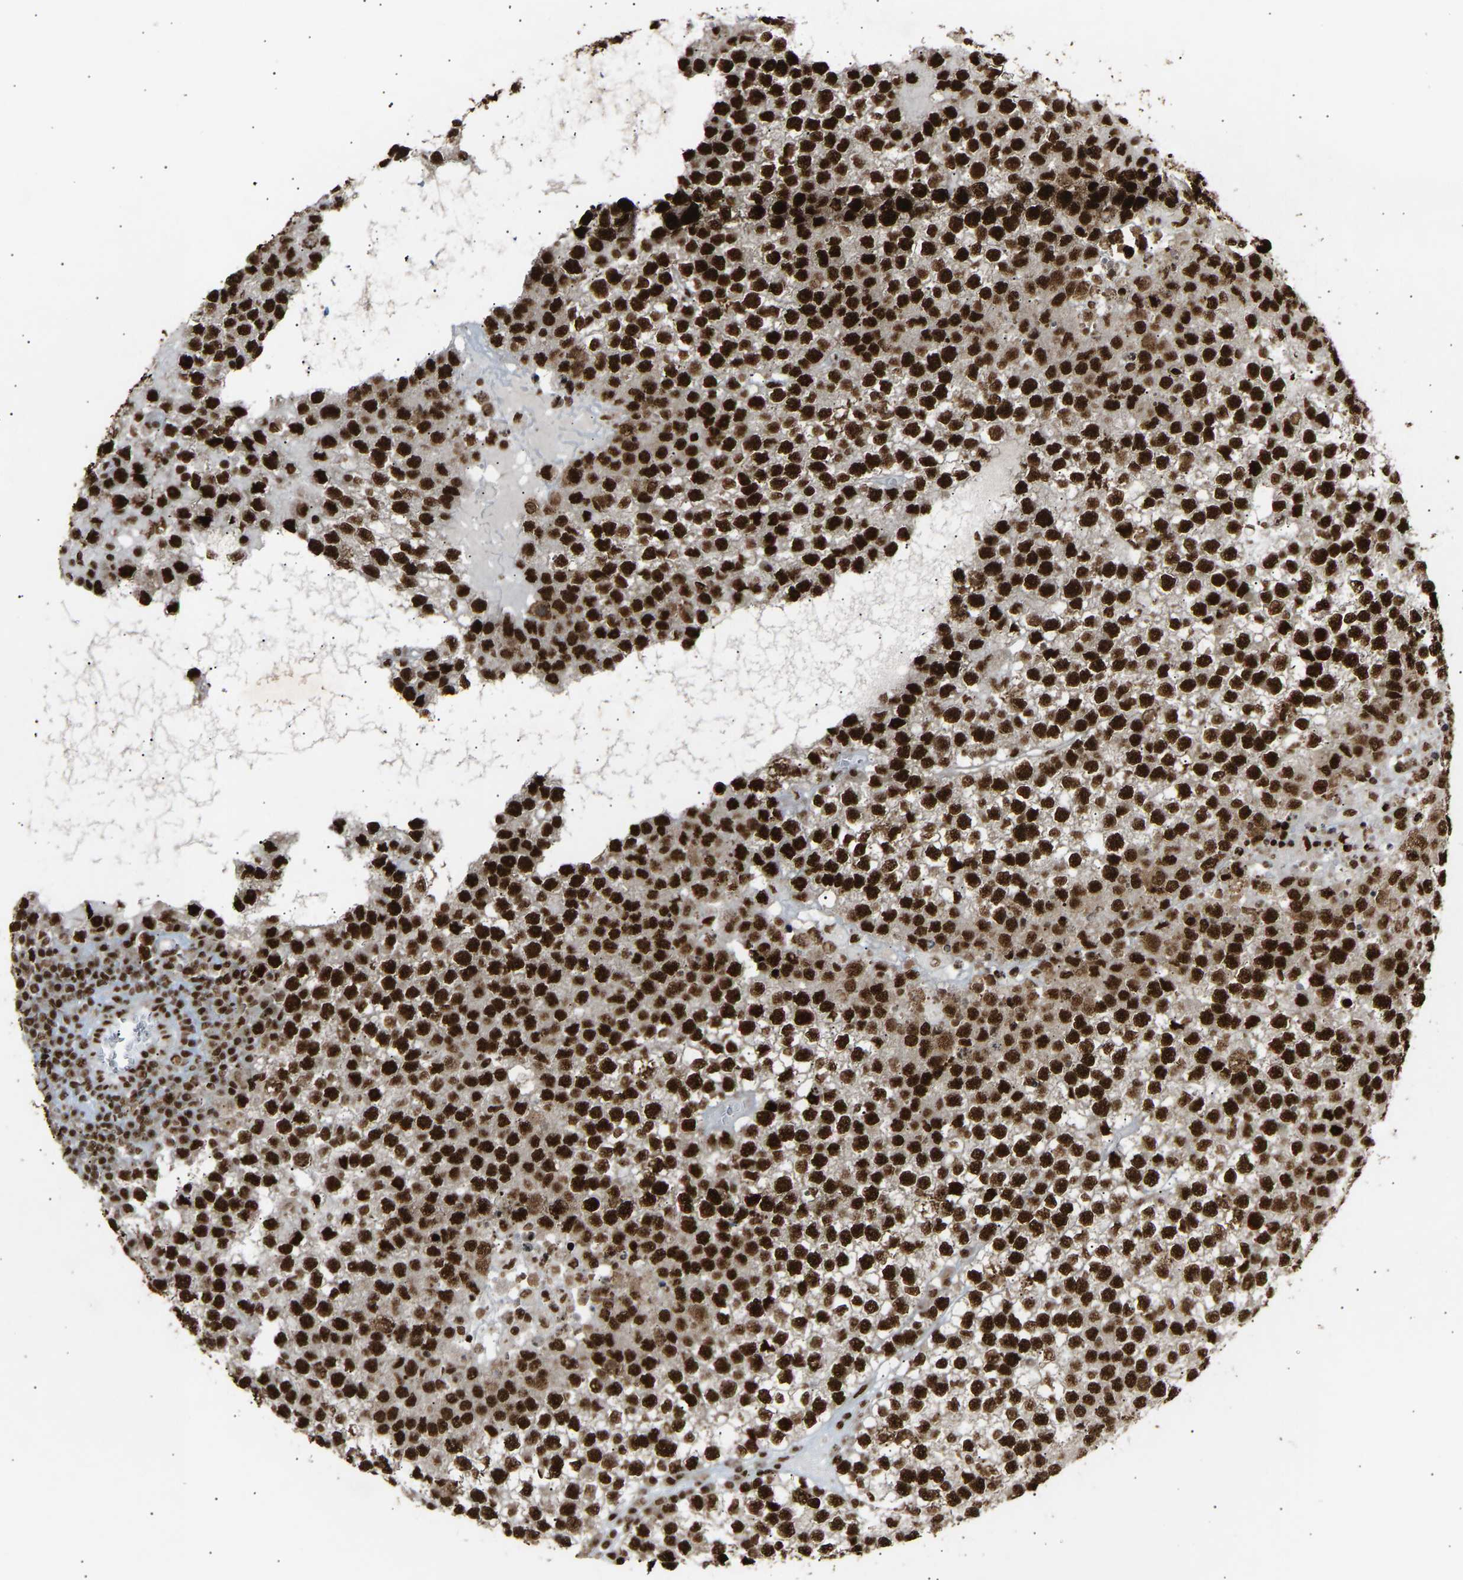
{"staining": {"intensity": "strong", "quantity": ">75%", "location": "nuclear"}, "tissue": "testis cancer", "cell_type": "Tumor cells", "image_type": "cancer", "snomed": [{"axis": "morphology", "description": "Seminoma, NOS"}, {"axis": "topography", "description": "Testis"}], "caption": "DAB immunohistochemical staining of human testis seminoma demonstrates strong nuclear protein positivity in approximately >75% of tumor cells.", "gene": "ALYREF", "patient": {"sex": "male", "age": 65}}